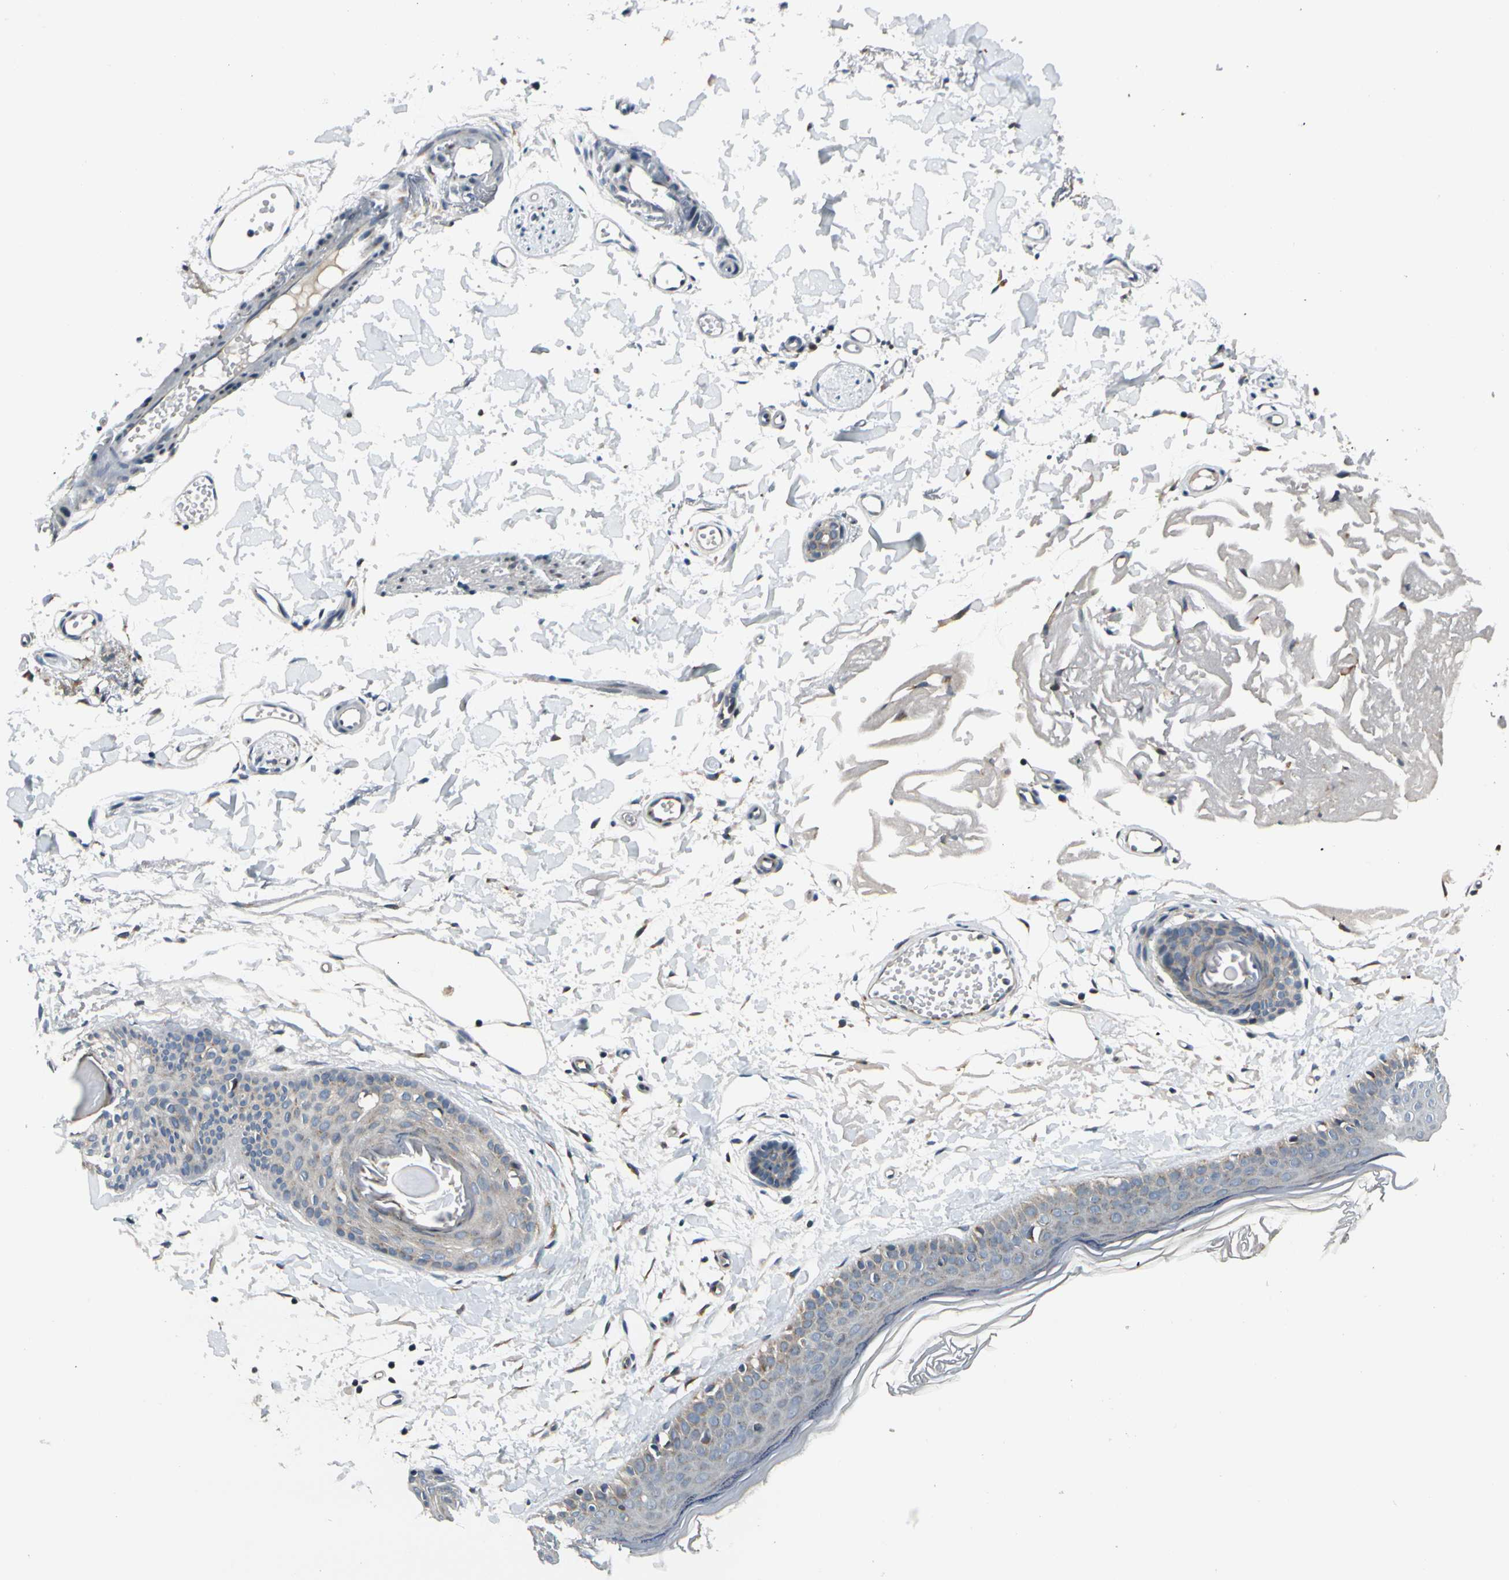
{"staining": {"intensity": "moderate", "quantity": ">75%", "location": "cytoplasmic/membranous"}, "tissue": "skin", "cell_type": "Fibroblasts", "image_type": "normal", "snomed": [{"axis": "morphology", "description": "Normal tissue, NOS"}, {"axis": "topography", "description": "Skin"}], "caption": "Protein staining of unremarkable skin displays moderate cytoplasmic/membranous positivity in approximately >75% of fibroblasts.", "gene": "BNIP1", "patient": {"sex": "male", "age": 83}}